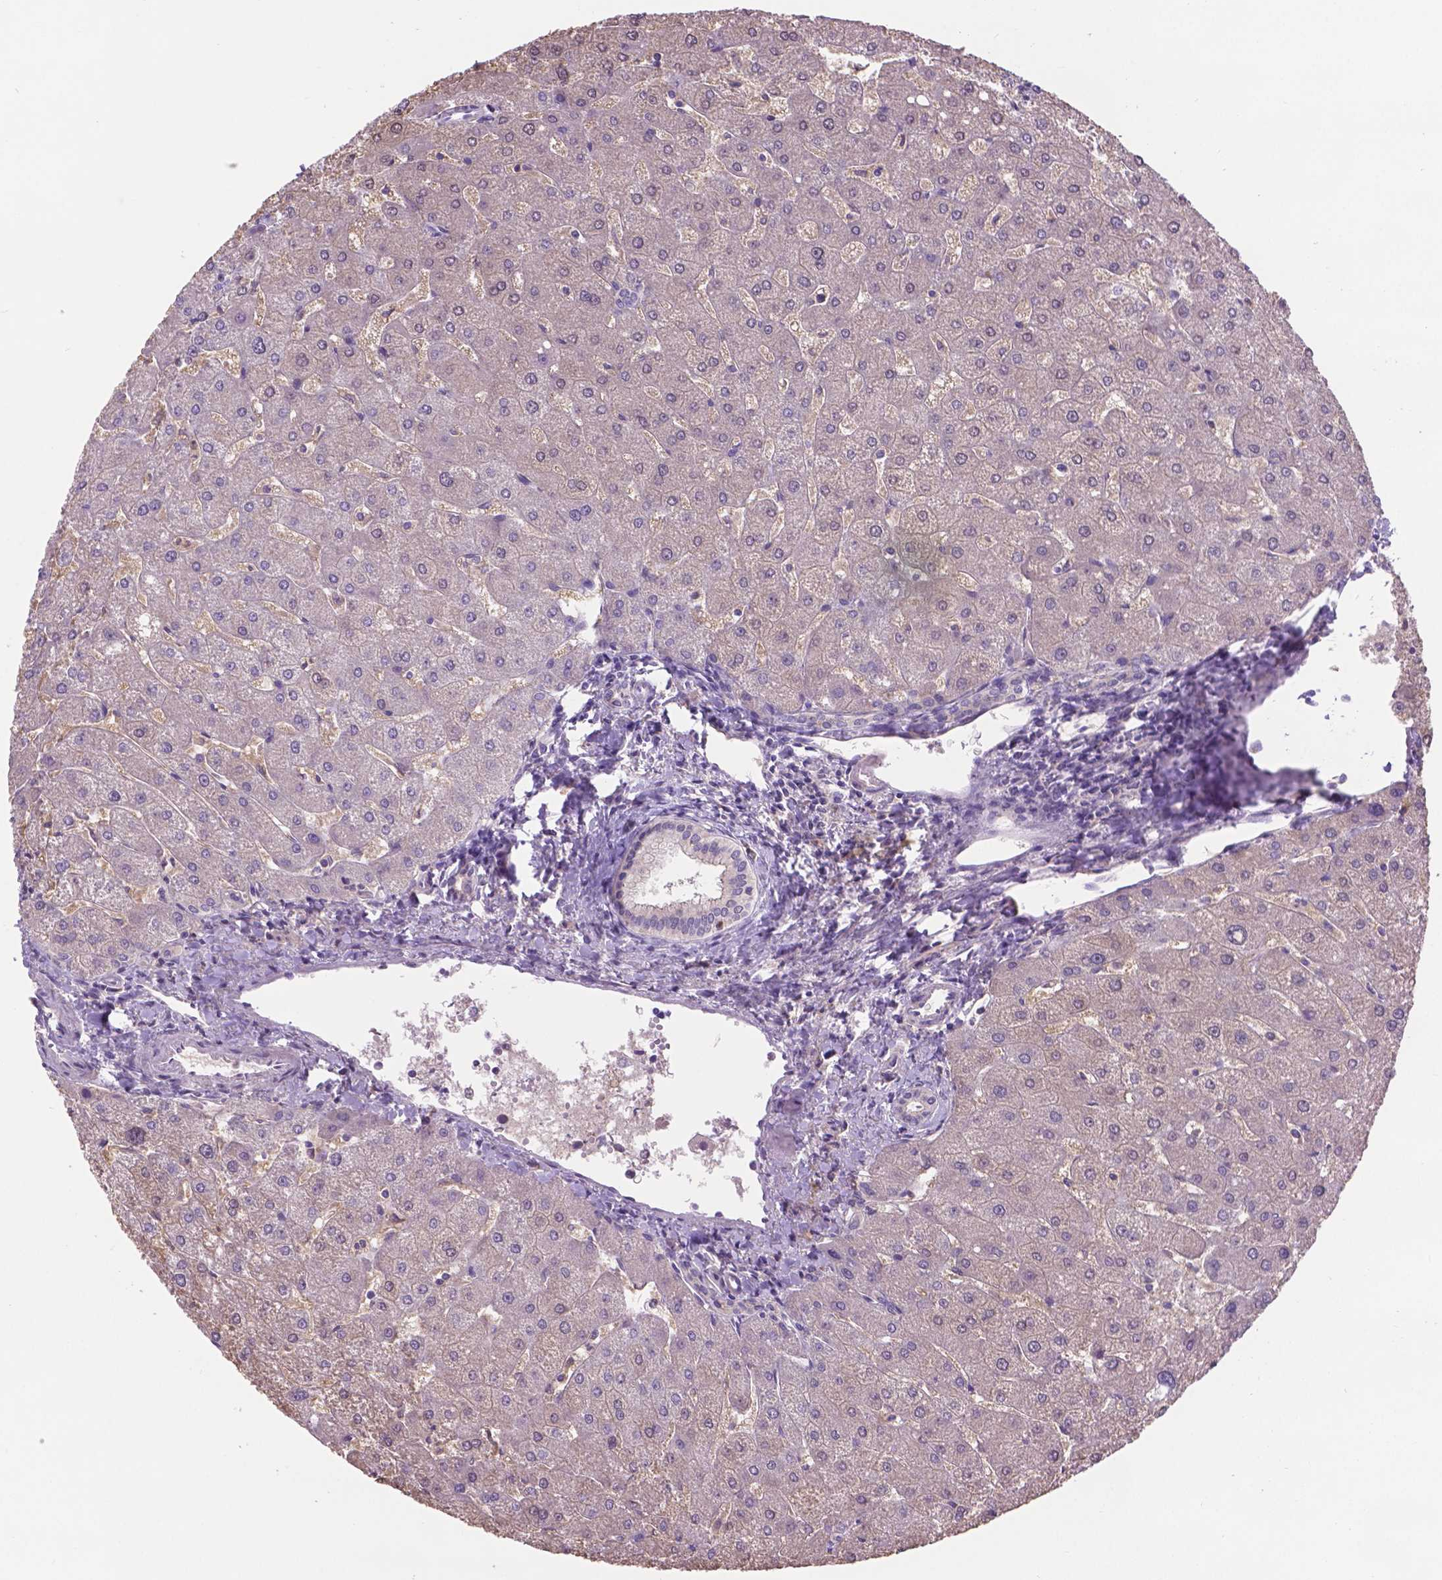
{"staining": {"intensity": "negative", "quantity": "none", "location": "none"}, "tissue": "liver", "cell_type": "Cholangiocytes", "image_type": "normal", "snomed": [{"axis": "morphology", "description": "Normal tissue, NOS"}, {"axis": "topography", "description": "Liver"}], "caption": "Immunohistochemistry (IHC) micrograph of benign liver: human liver stained with DAB (3,3'-diaminobenzidine) reveals no significant protein positivity in cholangiocytes. (DAB (3,3'-diaminobenzidine) IHC visualized using brightfield microscopy, high magnification).", "gene": "CDH7", "patient": {"sex": "male", "age": 67}}